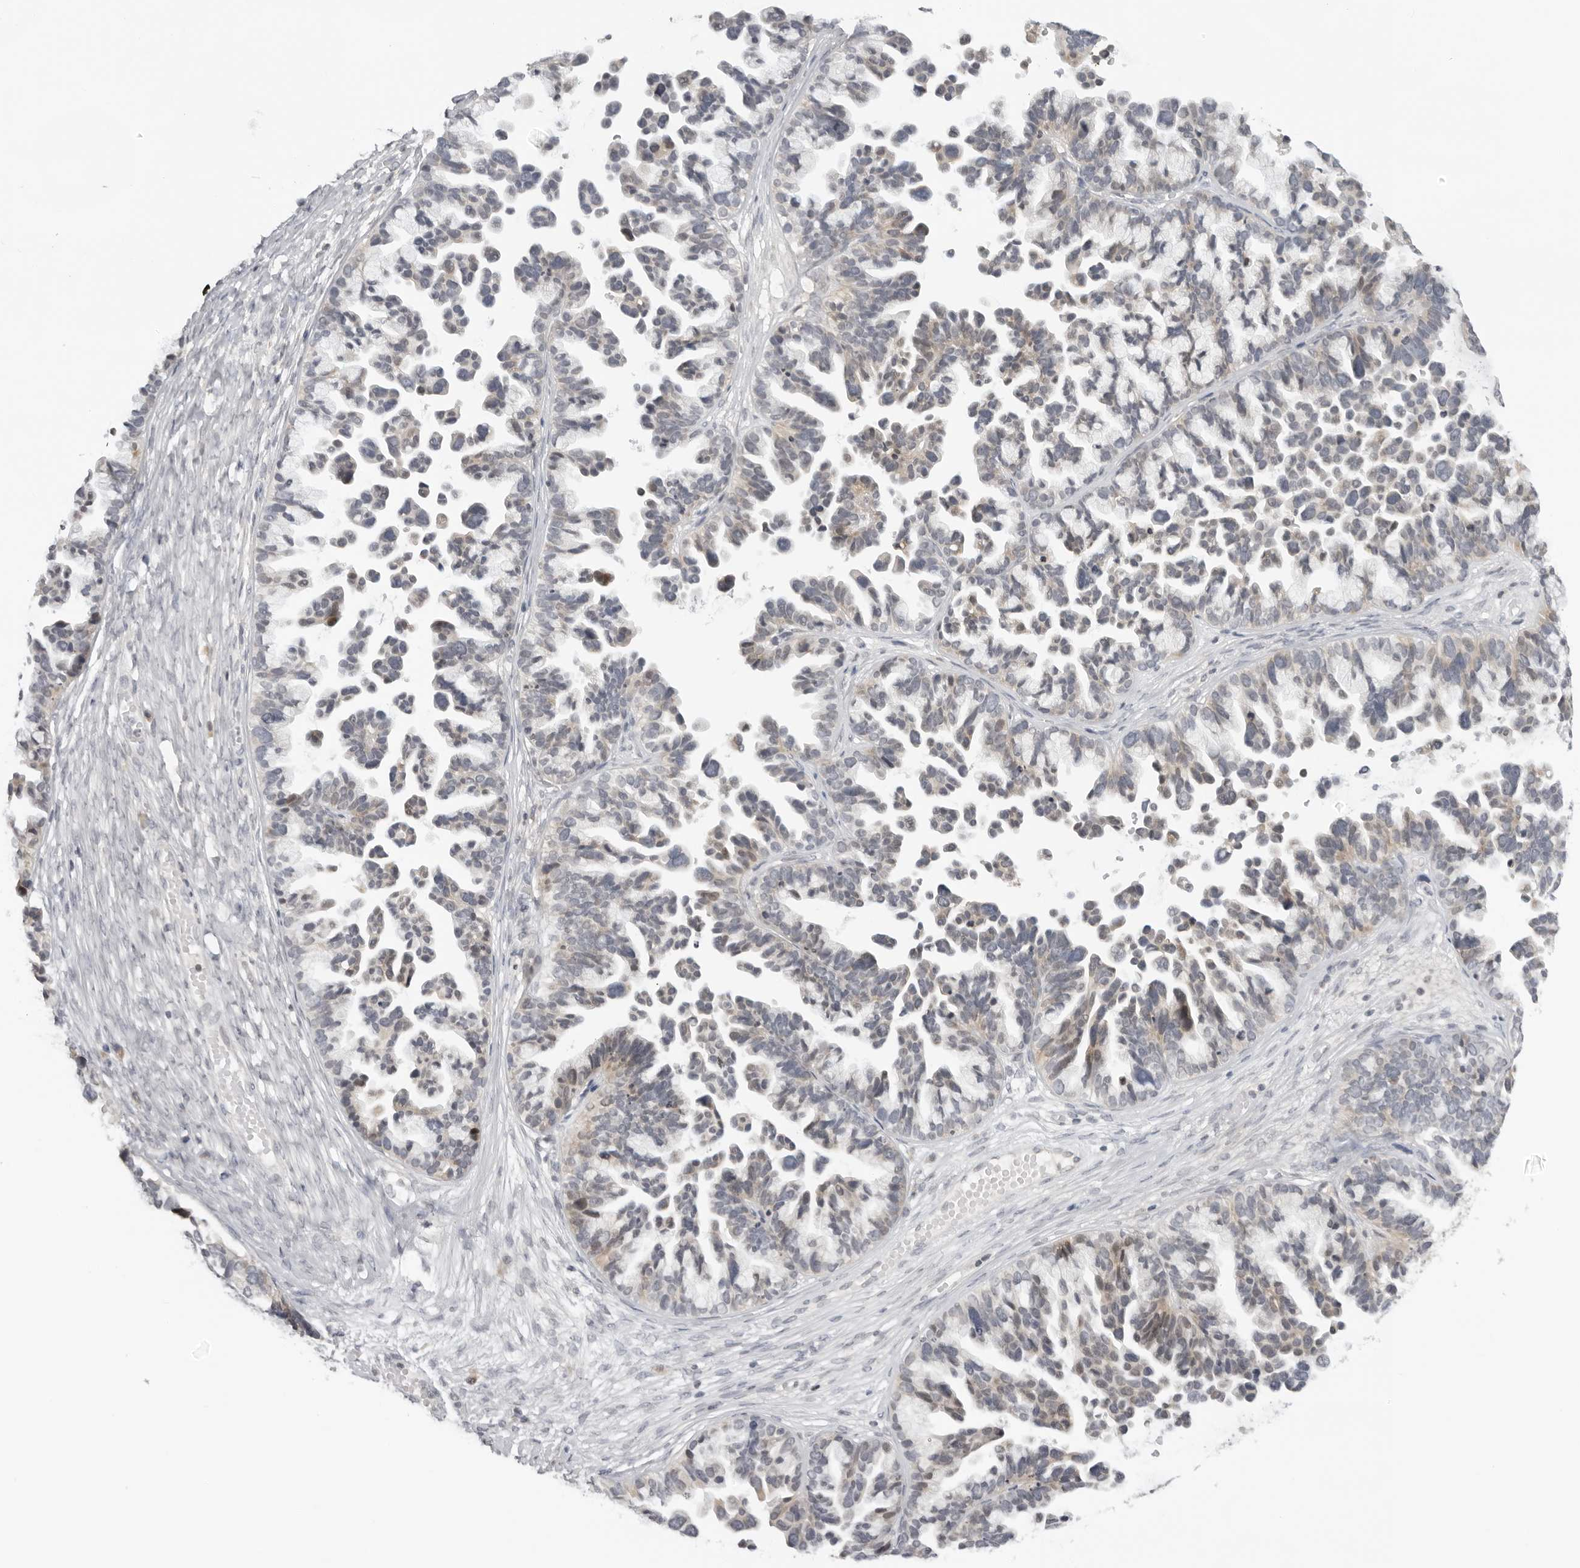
{"staining": {"intensity": "weak", "quantity": "25%-75%", "location": "cytoplasmic/membranous"}, "tissue": "ovarian cancer", "cell_type": "Tumor cells", "image_type": "cancer", "snomed": [{"axis": "morphology", "description": "Cystadenocarcinoma, serous, NOS"}, {"axis": "topography", "description": "Ovary"}], "caption": "Immunohistochemistry image of human ovarian serous cystadenocarcinoma stained for a protein (brown), which exhibits low levels of weak cytoplasmic/membranous positivity in approximately 25%-75% of tumor cells.", "gene": "ACP6", "patient": {"sex": "female", "age": 56}}